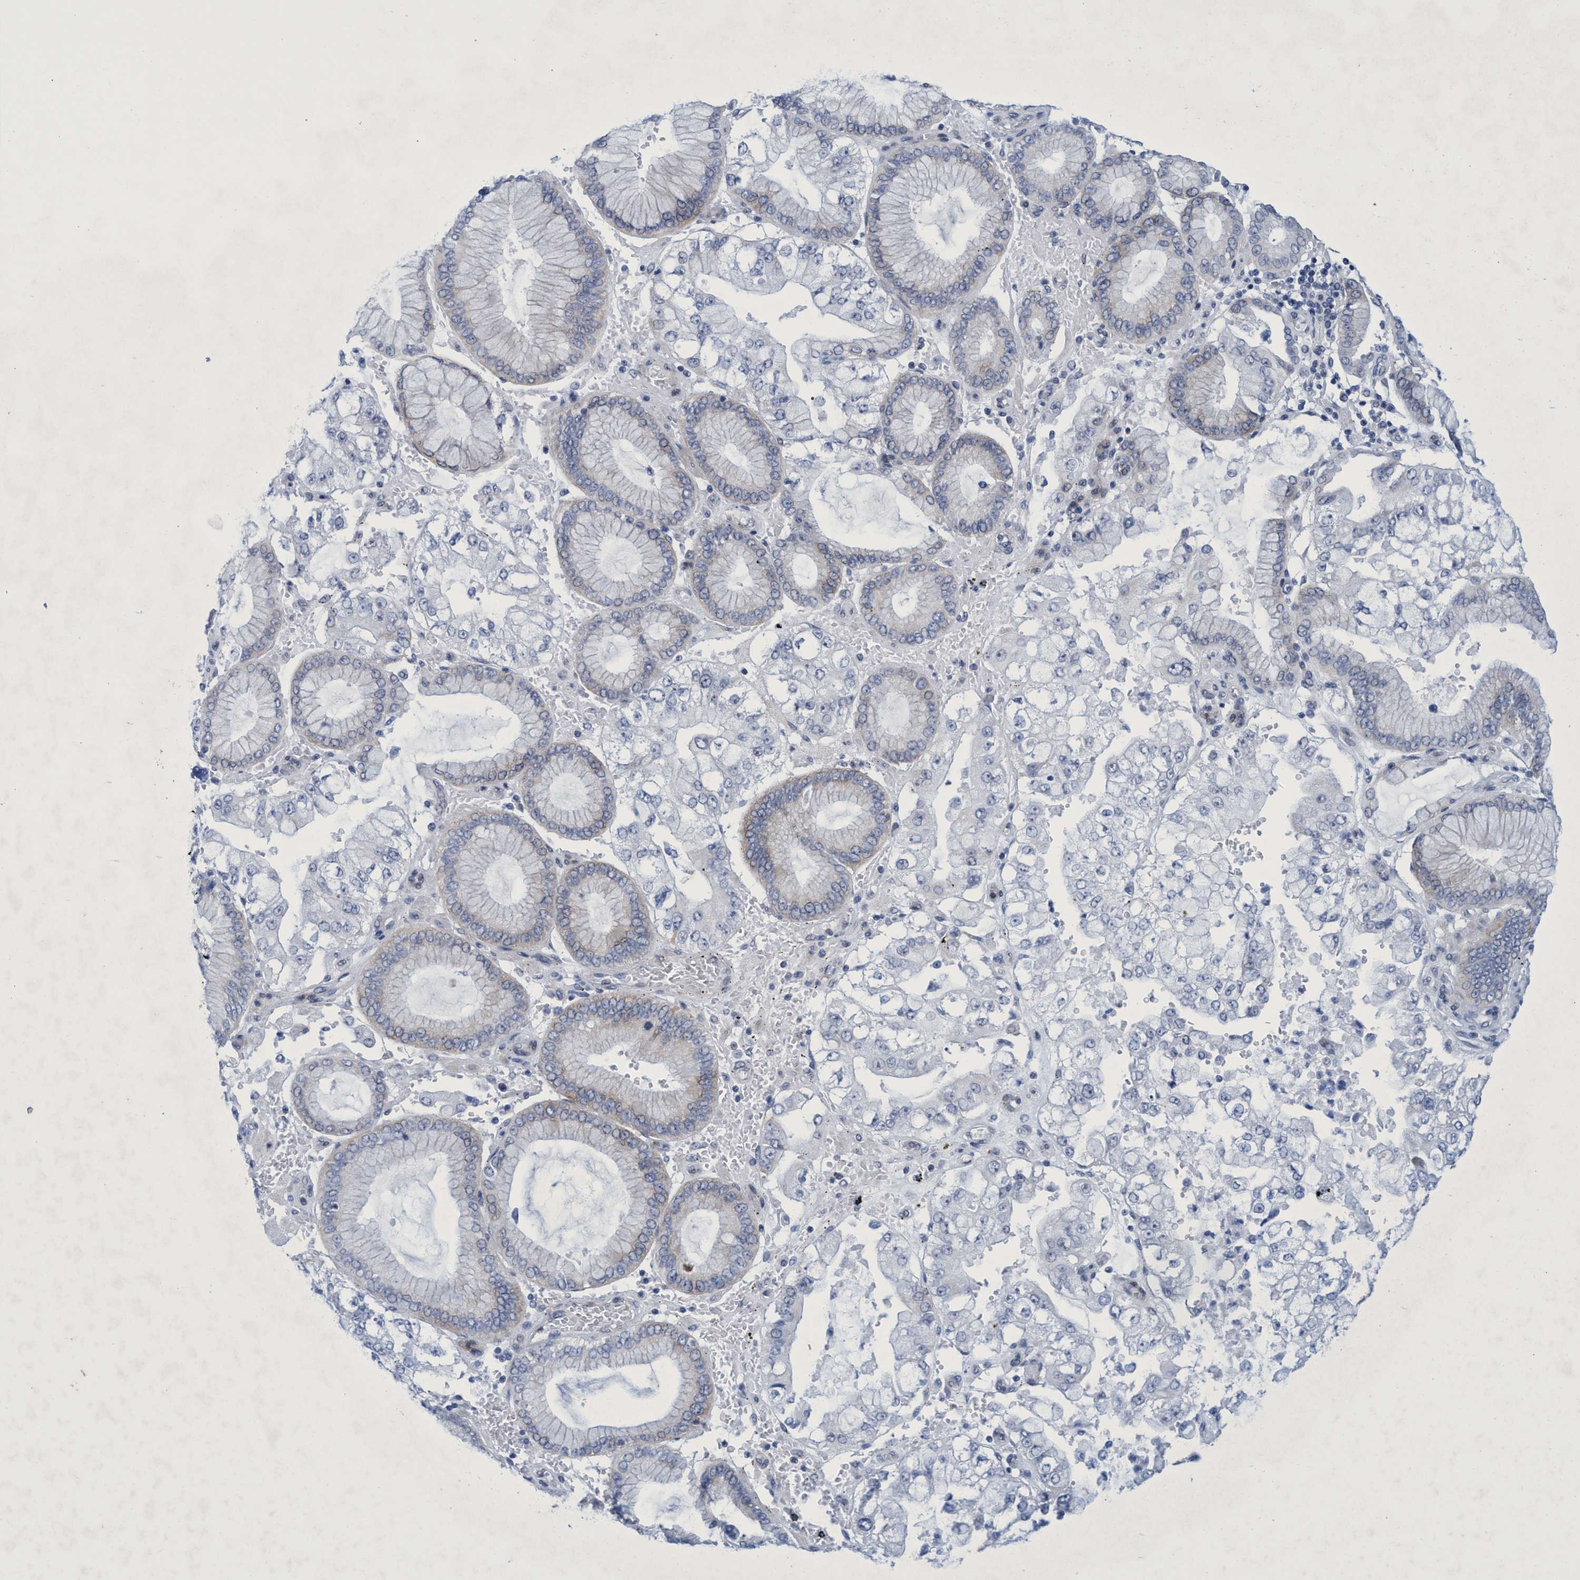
{"staining": {"intensity": "weak", "quantity": "<25%", "location": "cytoplasmic/membranous"}, "tissue": "stomach cancer", "cell_type": "Tumor cells", "image_type": "cancer", "snomed": [{"axis": "morphology", "description": "Adenocarcinoma, NOS"}, {"axis": "topography", "description": "Stomach"}], "caption": "IHC image of human stomach cancer stained for a protein (brown), which shows no expression in tumor cells.", "gene": "R3HCC1", "patient": {"sex": "male", "age": 76}}